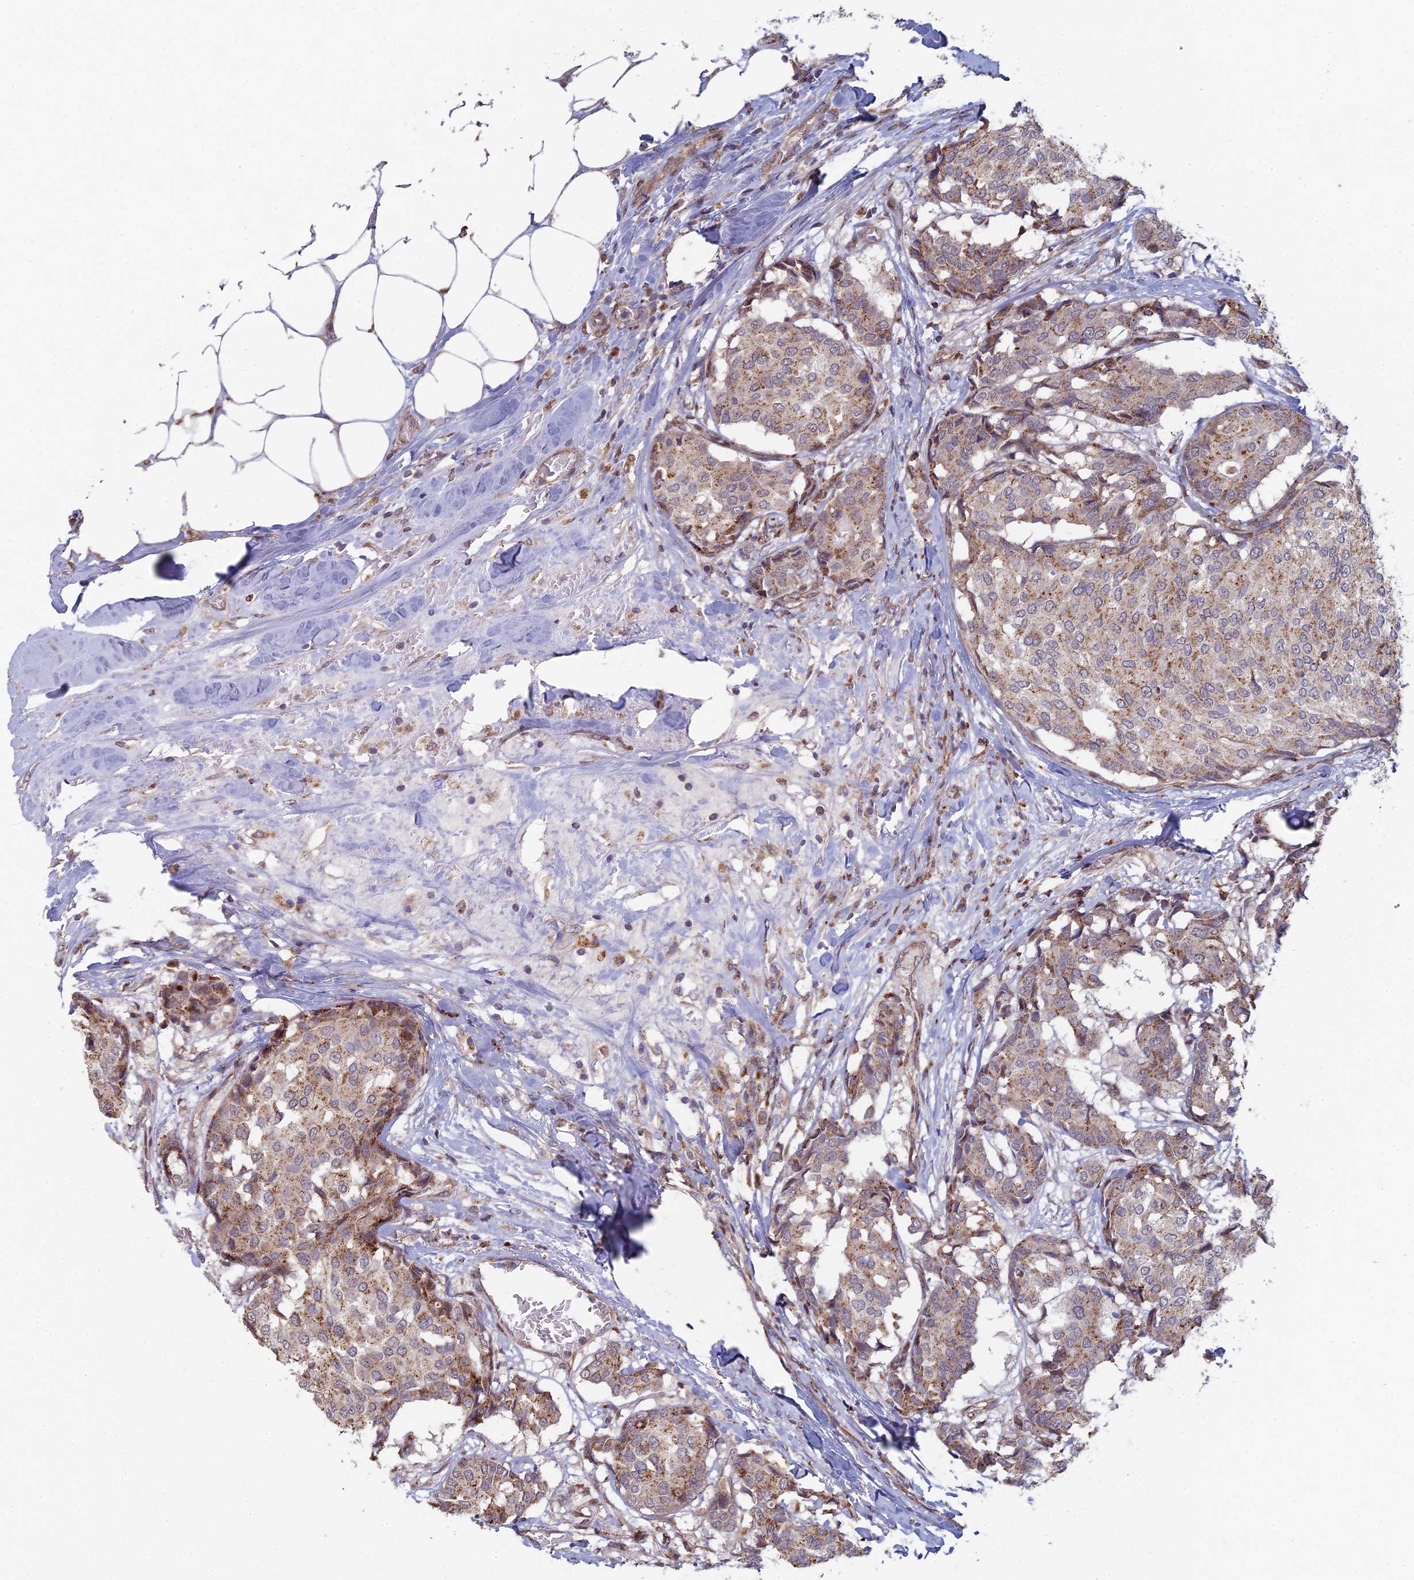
{"staining": {"intensity": "moderate", "quantity": "25%-75%", "location": "cytoplasmic/membranous"}, "tissue": "breast cancer", "cell_type": "Tumor cells", "image_type": "cancer", "snomed": [{"axis": "morphology", "description": "Duct carcinoma"}, {"axis": "topography", "description": "Breast"}], "caption": "This photomicrograph displays immunohistochemistry (IHC) staining of human breast intraductal carcinoma, with medium moderate cytoplasmic/membranous expression in approximately 25%-75% of tumor cells.", "gene": "FOXS1", "patient": {"sex": "female", "age": 75}}